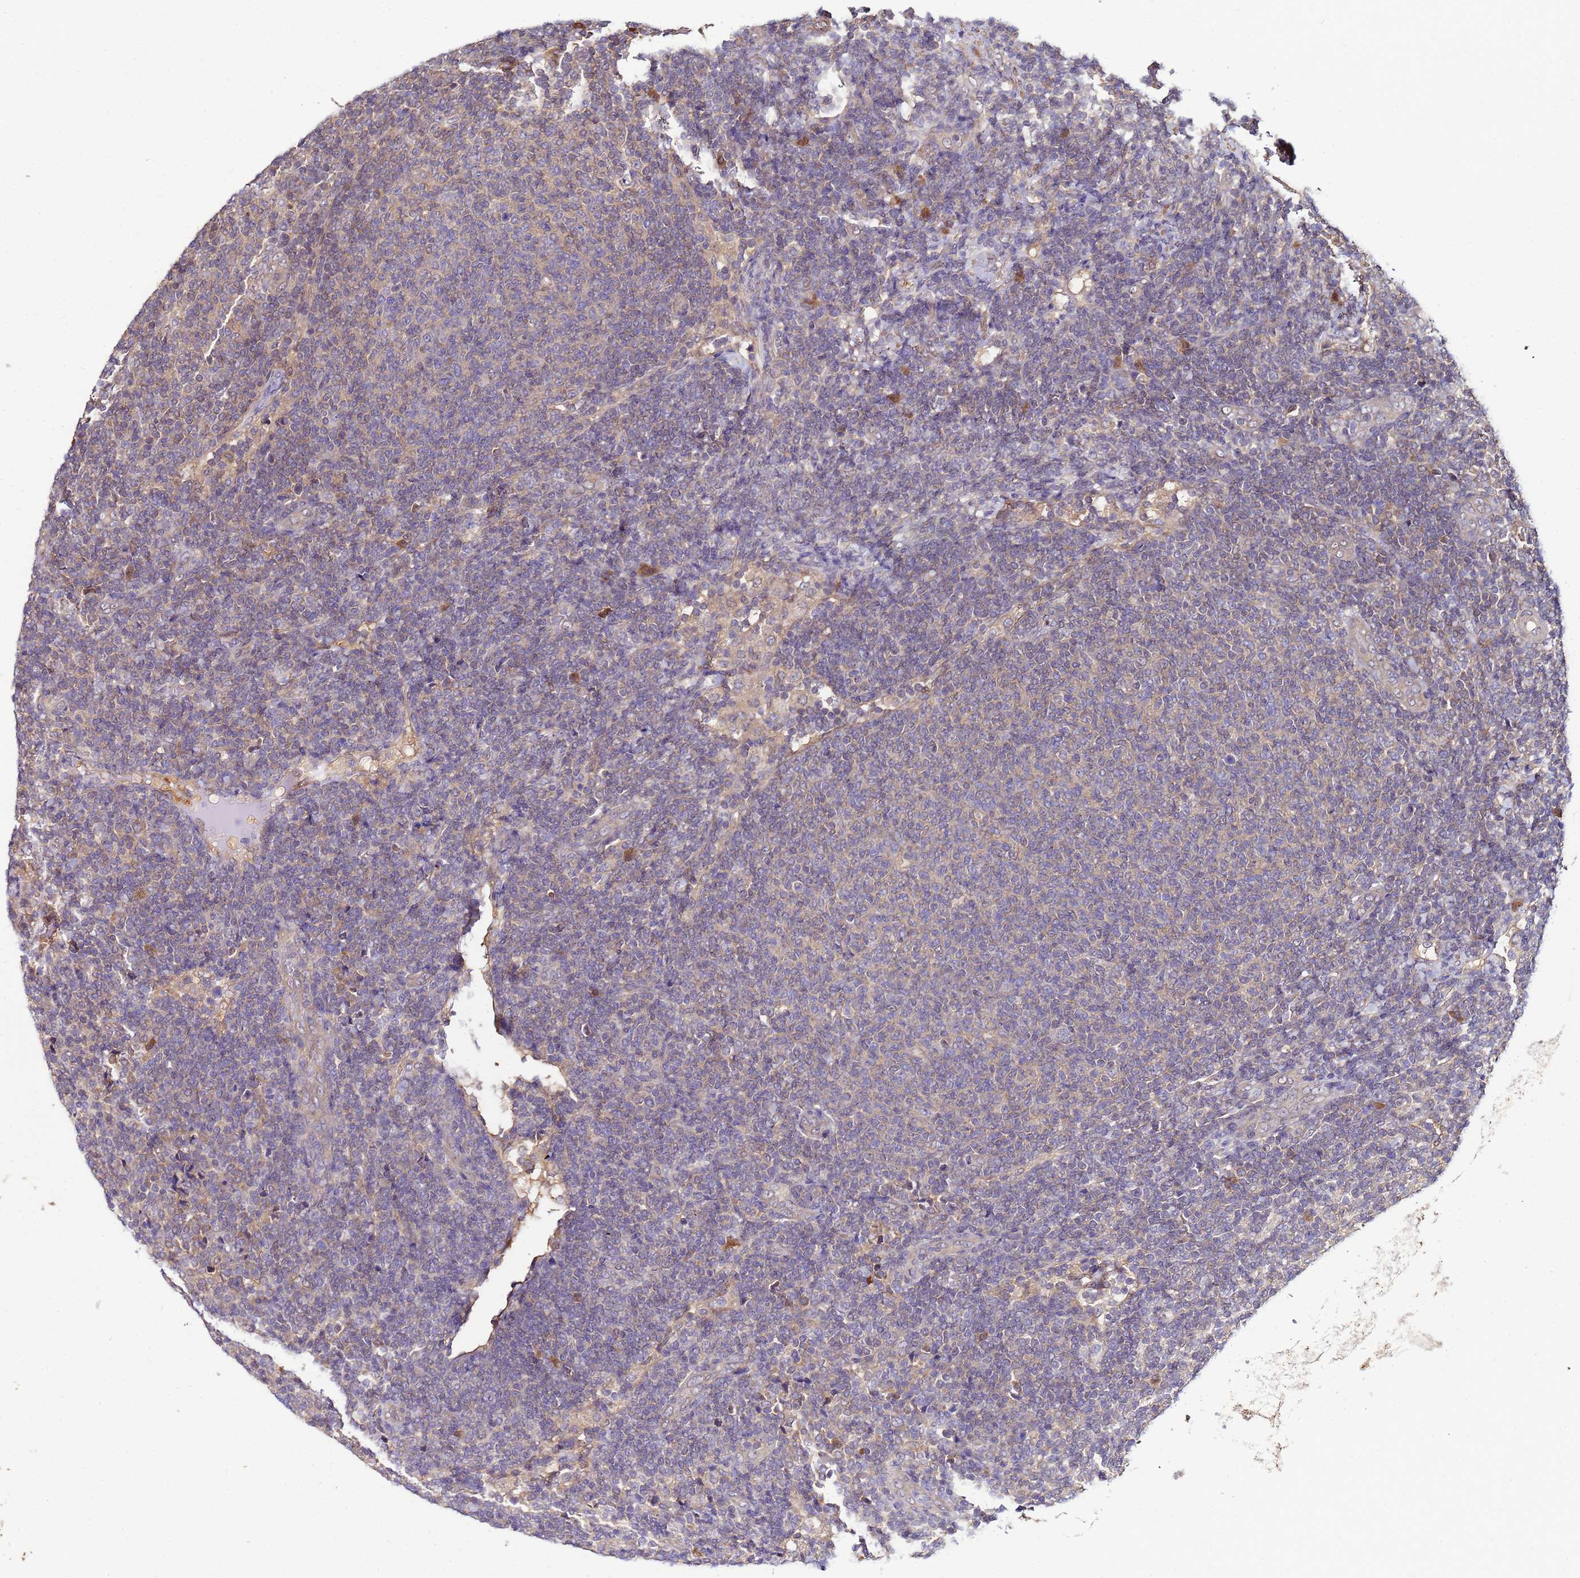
{"staining": {"intensity": "negative", "quantity": "none", "location": "none"}, "tissue": "lymphoma", "cell_type": "Tumor cells", "image_type": "cancer", "snomed": [{"axis": "morphology", "description": "Malignant lymphoma, non-Hodgkin's type, Low grade"}, {"axis": "topography", "description": "Lymph node"}], "caption": "The micrograph demonstrates no staining of tumor cells in lymphoma. (DAB IHC, high magnification).", "gene": "NAXE", "patient": {"sex": "male", "age": 66}}